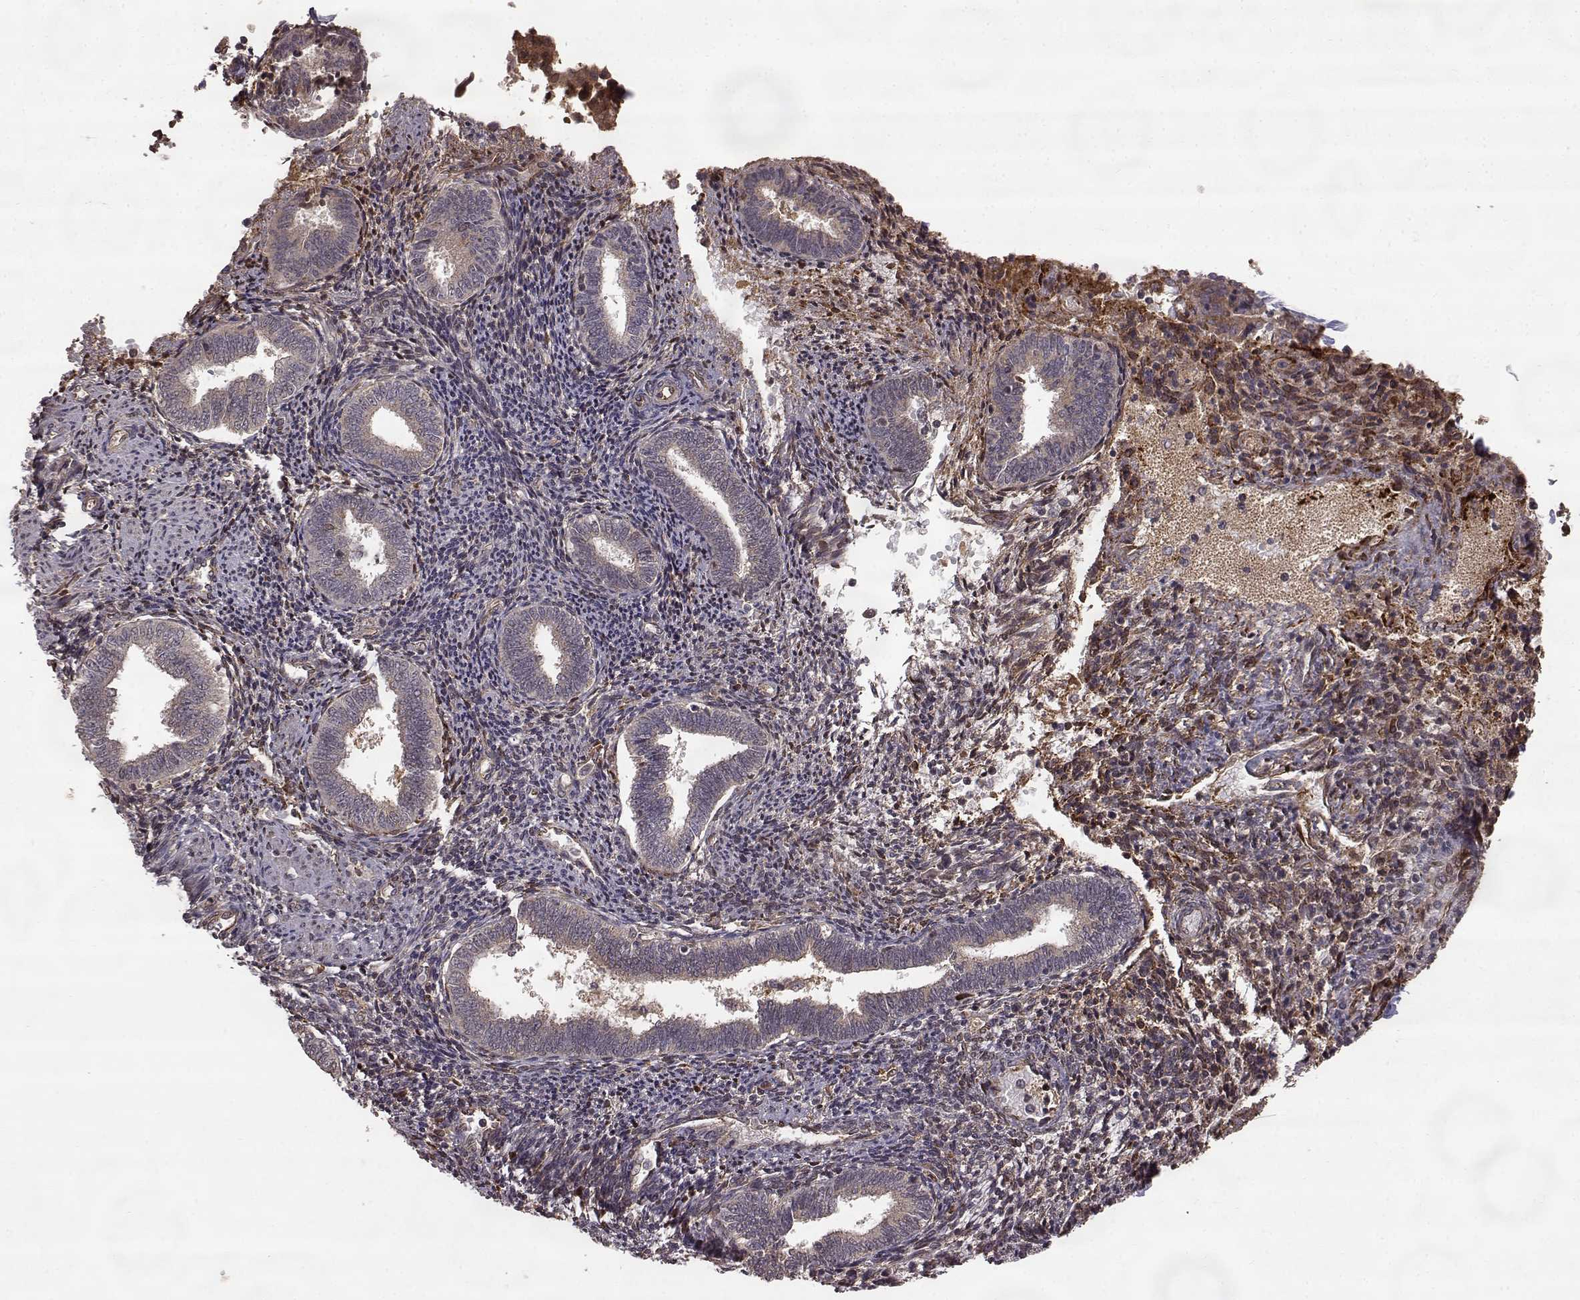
{"staining": {"intensity": "moderate", "quantity": "<25%", "location": "cytoplasmic/membranous"}, "tissue": "endometrium", "cell_type": "Cells in endometrial stroma", "image_type": "normal", "snomed": [{"axis": "morphology", "description": "Normal tissue, NOS"}, {"axis": "topography", "description": "Endometrium"}], "caption": "IHC micrograph of unremarkable endometrium: human endometrium stained using immunohistochemistry (IHC) displays low levels of moderate protein expression localized specifically in the cytoplasmic/membranous of cells in endometrial stroma, appearing as a cytoplasmic/membranous brown color.", "gene": "FSTL1", "patient": {"sex": "female", "age": 42}}